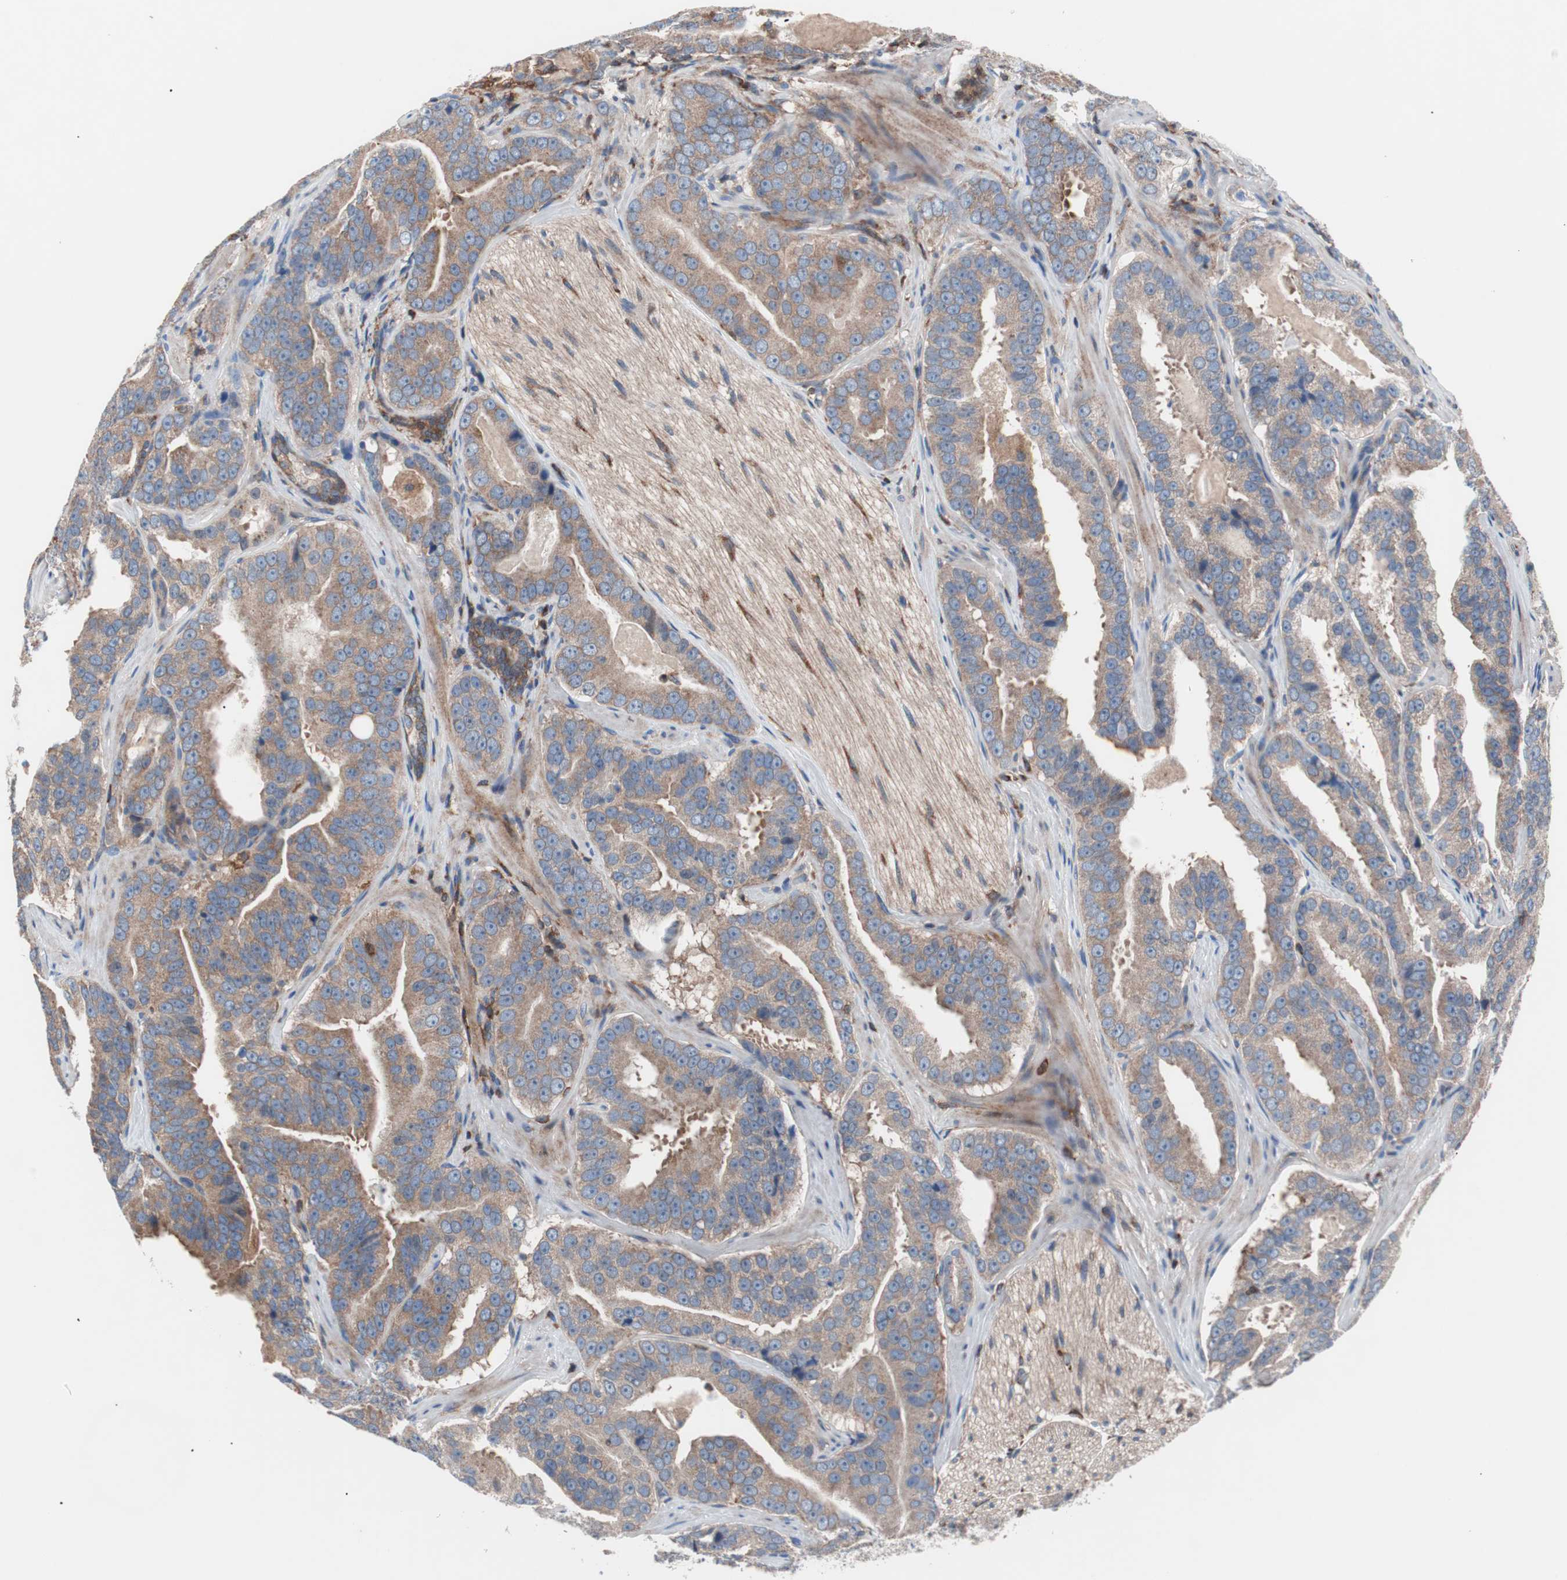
{"staining": {"intensity": "moderate", "quantity": ">75%", "location": "cytoplasmic/membranous"}, "tissue": "prostate cancer", "cell_type": "Tumor cells", "image_type": "cancer", "snomed": [{"axis": "morphology", "description": "Adenocarcinoma, Low grade"}, {"axis": "topography", "description": "Prostate"}], "caption": "A micrograph of human prostate cancer (low-grade adenocarcinoma) stained for a protein demonstrates moderate cytoplasmic/membranous brown staining in tumor cells. The protein is stained brown, and the nuclei are stained in blue (DAB IHC with brightfield microscopy, high magnification).", "gene": "PIK3R1", "patient": {"sex": "male", "age": 59}}